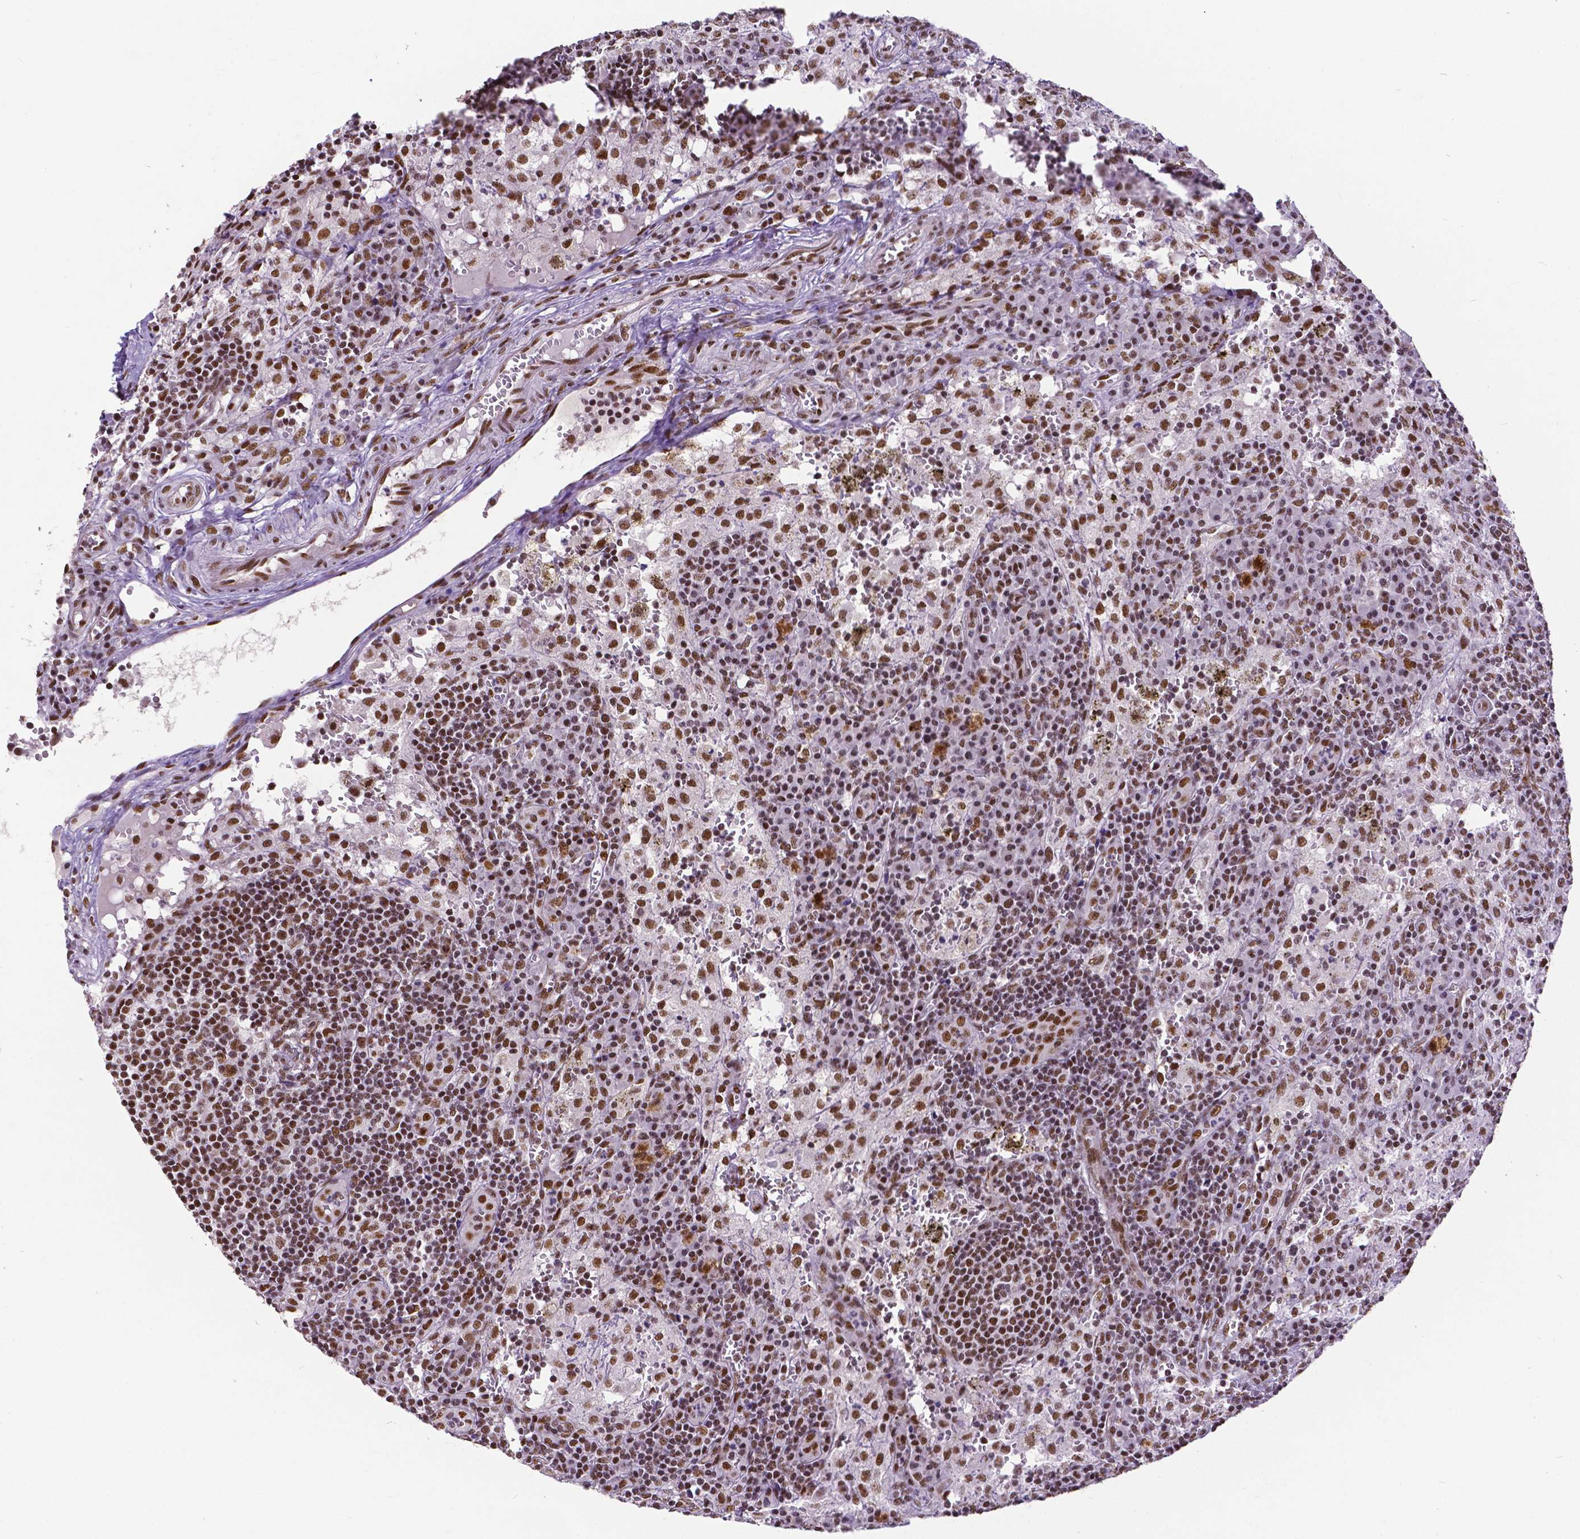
{"staining": {"intensity": "moderate", "quantity": "25%-75%", "location": "nuclear"}, "tissue": "lymph node", "cell_type": "Non-germinal center cells", "image_type": "normal", "snomed": [{"axis": "morphology", "description": "Normal tissue, NOS"}, {"axis": "topography", "description": "Lymph node"}], "caption": "The immunohistochemical stain shows moderate nuclear expression in non-germinal center cells of unremarkable lymph node.", "gene": "ATRX", "patient": {"sex": "male", "age": 62}}